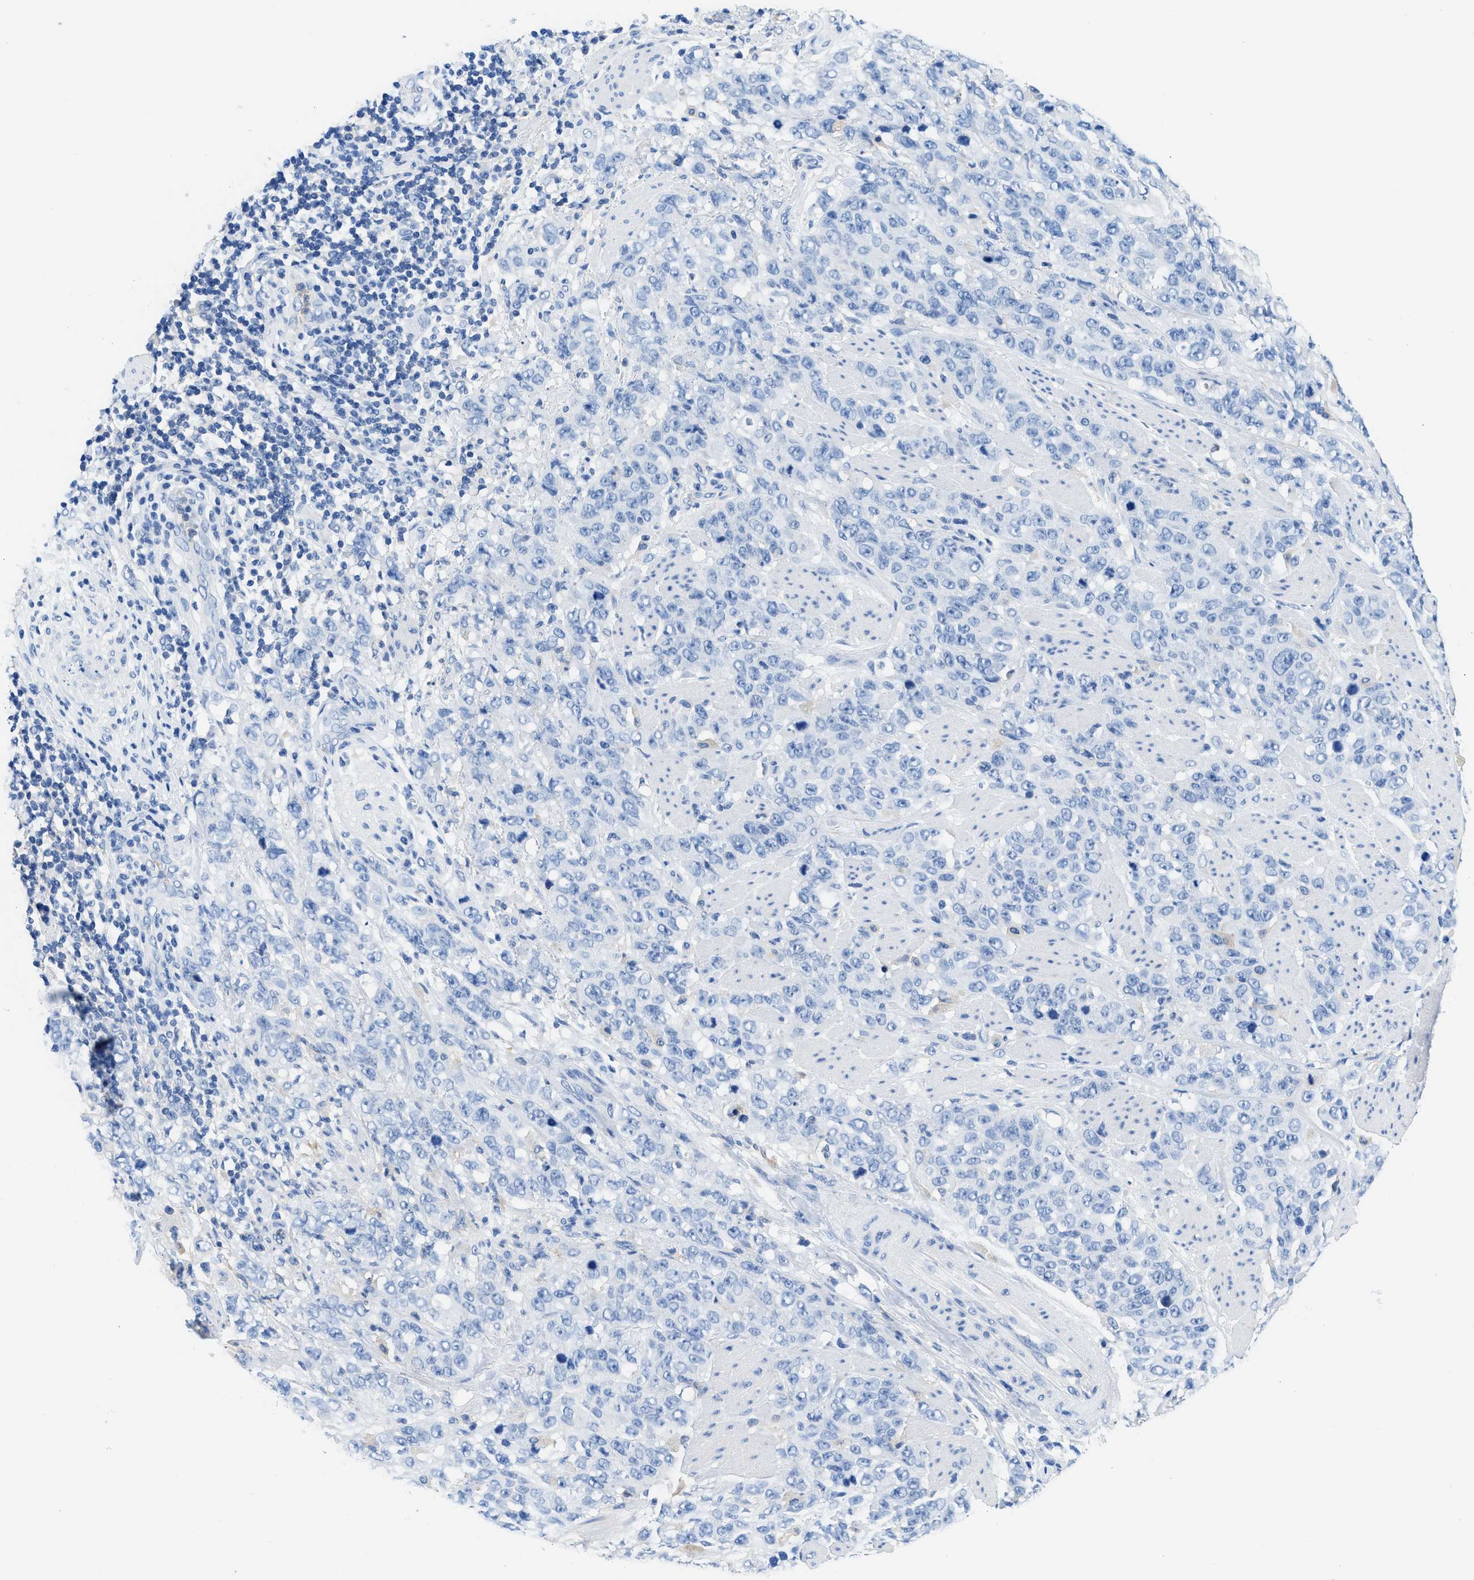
{"staining": {"intensity": "negative", "quantity": "none", "location": "none"}, "tissue": "stomach cancer", "cell_type": "Tumor cells", "image_type": "cancer", "snomed": [{"axis": "morphology", "description": "Adenocarcinoma, NOS"}, {"axis": "topography", "description": "Stomach"}], "caption": "Immunohistochemical staining of human stomach cancer shows no significant positivity in tumor cells. Nuclei are stained in blue.", "gene": "NEB", "patient": {"sex": "male", "age": 48}}